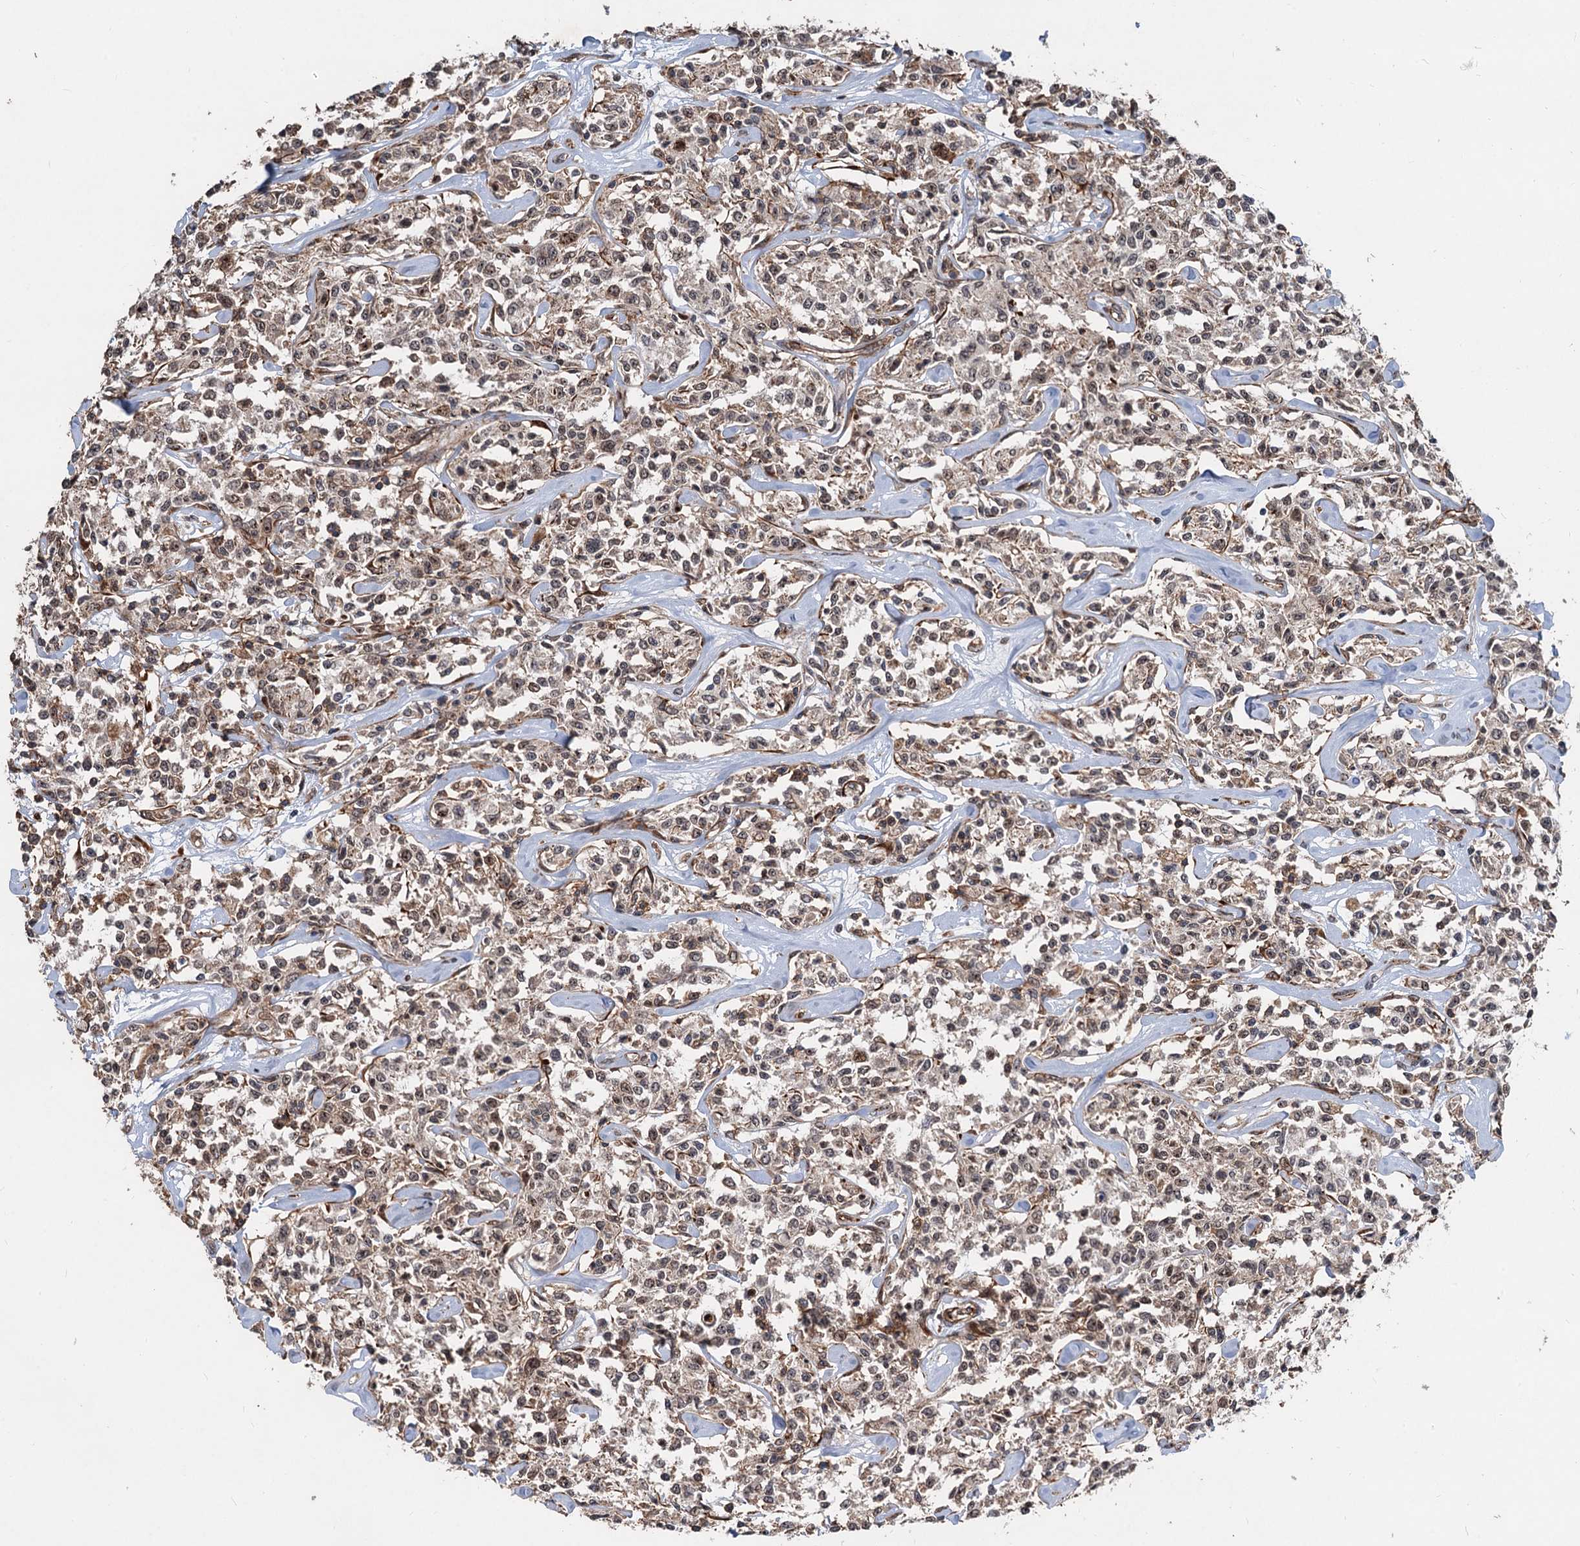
{"staining": {"intensity": "weak", "quantity": ">75%", "location": "nuclear"}, "tissue": "lymphoma", "cell_type": "Tumor cells", "image_type": "cancer", "snomed": [{"axis": "morphology", "description": "Malignant lymphoma, non-Hodgkin's type, Low grade"}, {"axis": "topography", "description": "Small intestine"}], "caption": "DAB immunohistochemical staining of human lymphoma exhibits weak nuclear protein expression in approximately >75% of tumor cells.", "gene": "TMA16", "patient": {"sex": "female", "age": 59}}